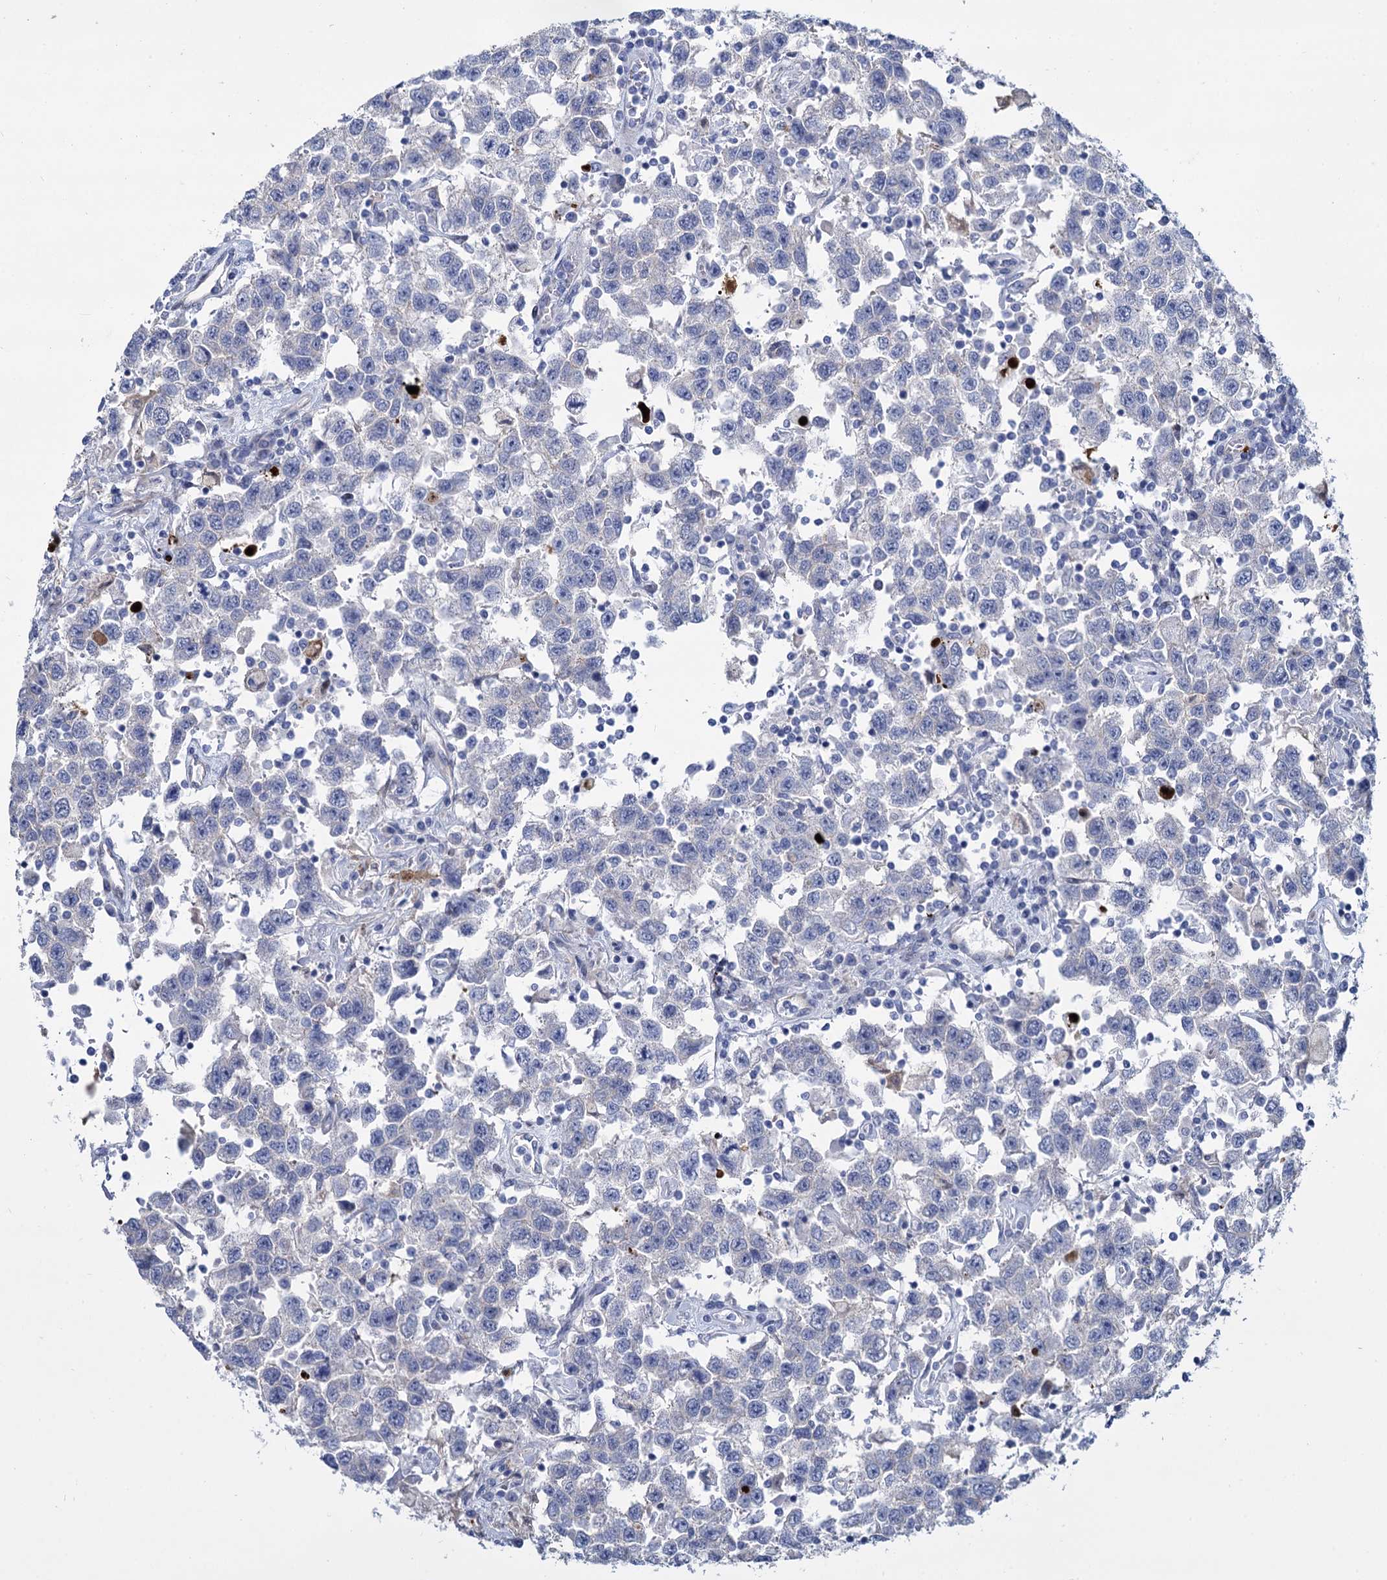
{"staining": {"intensity": "negative", "quantity": "none", "location": "none"}, "tissue": "testis cancer", "cell_type": "Tumor cells", "image_type": "cancer", "snomed": [{"axis": "morphology", "description": "Seminoma, NOS"}, {"axis": "topography", "description": "Testis"}], "caption": "A histopathology image of testis cancer stained for a protein displays no brown staining in tumor cells.", "gene": "TRIM77", "patient": {"sex": "male", "age": 41}}